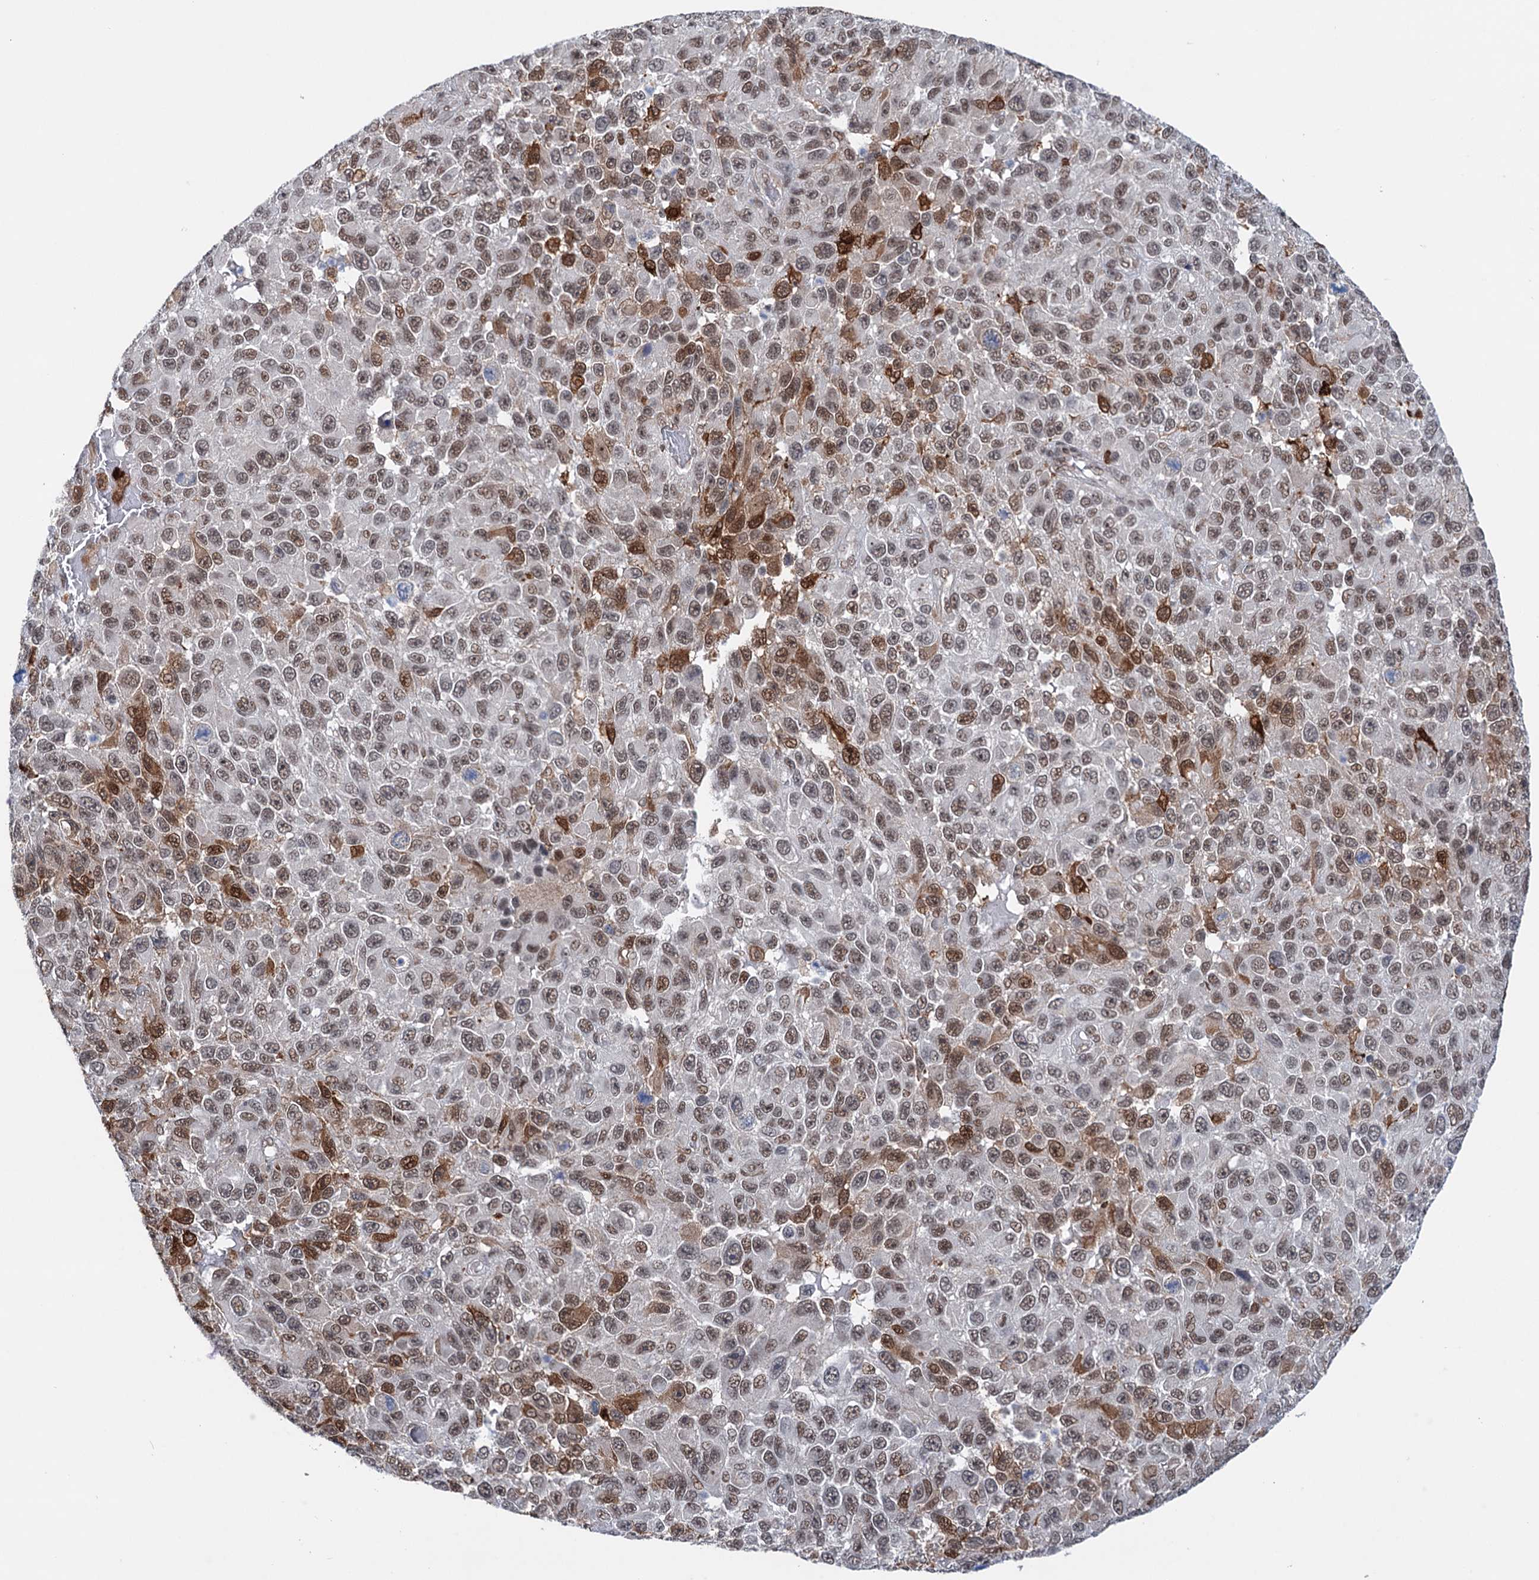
{"staining": {"intensity": "moderate", "quantity": ">75%", "location": "cytoplasmic/membranous,nuclear"}, "tissue": "melanoma", "cell_type": "Tumor cells", "image_type": "cancer", "snomed": [{"axis": "morphology", "description": "Malignant melanoma, NOS"}, {"axis": "topography", "description": "Skin"}], "caption": "Malignant melanoma stained for a protein (brown) displays moderate cytoplasmic/membranous and nuclear positive staining in approximately >75% of tumor cells.", "gene": "FAM53A", "patient": {"sex": "female", "age": 96}}